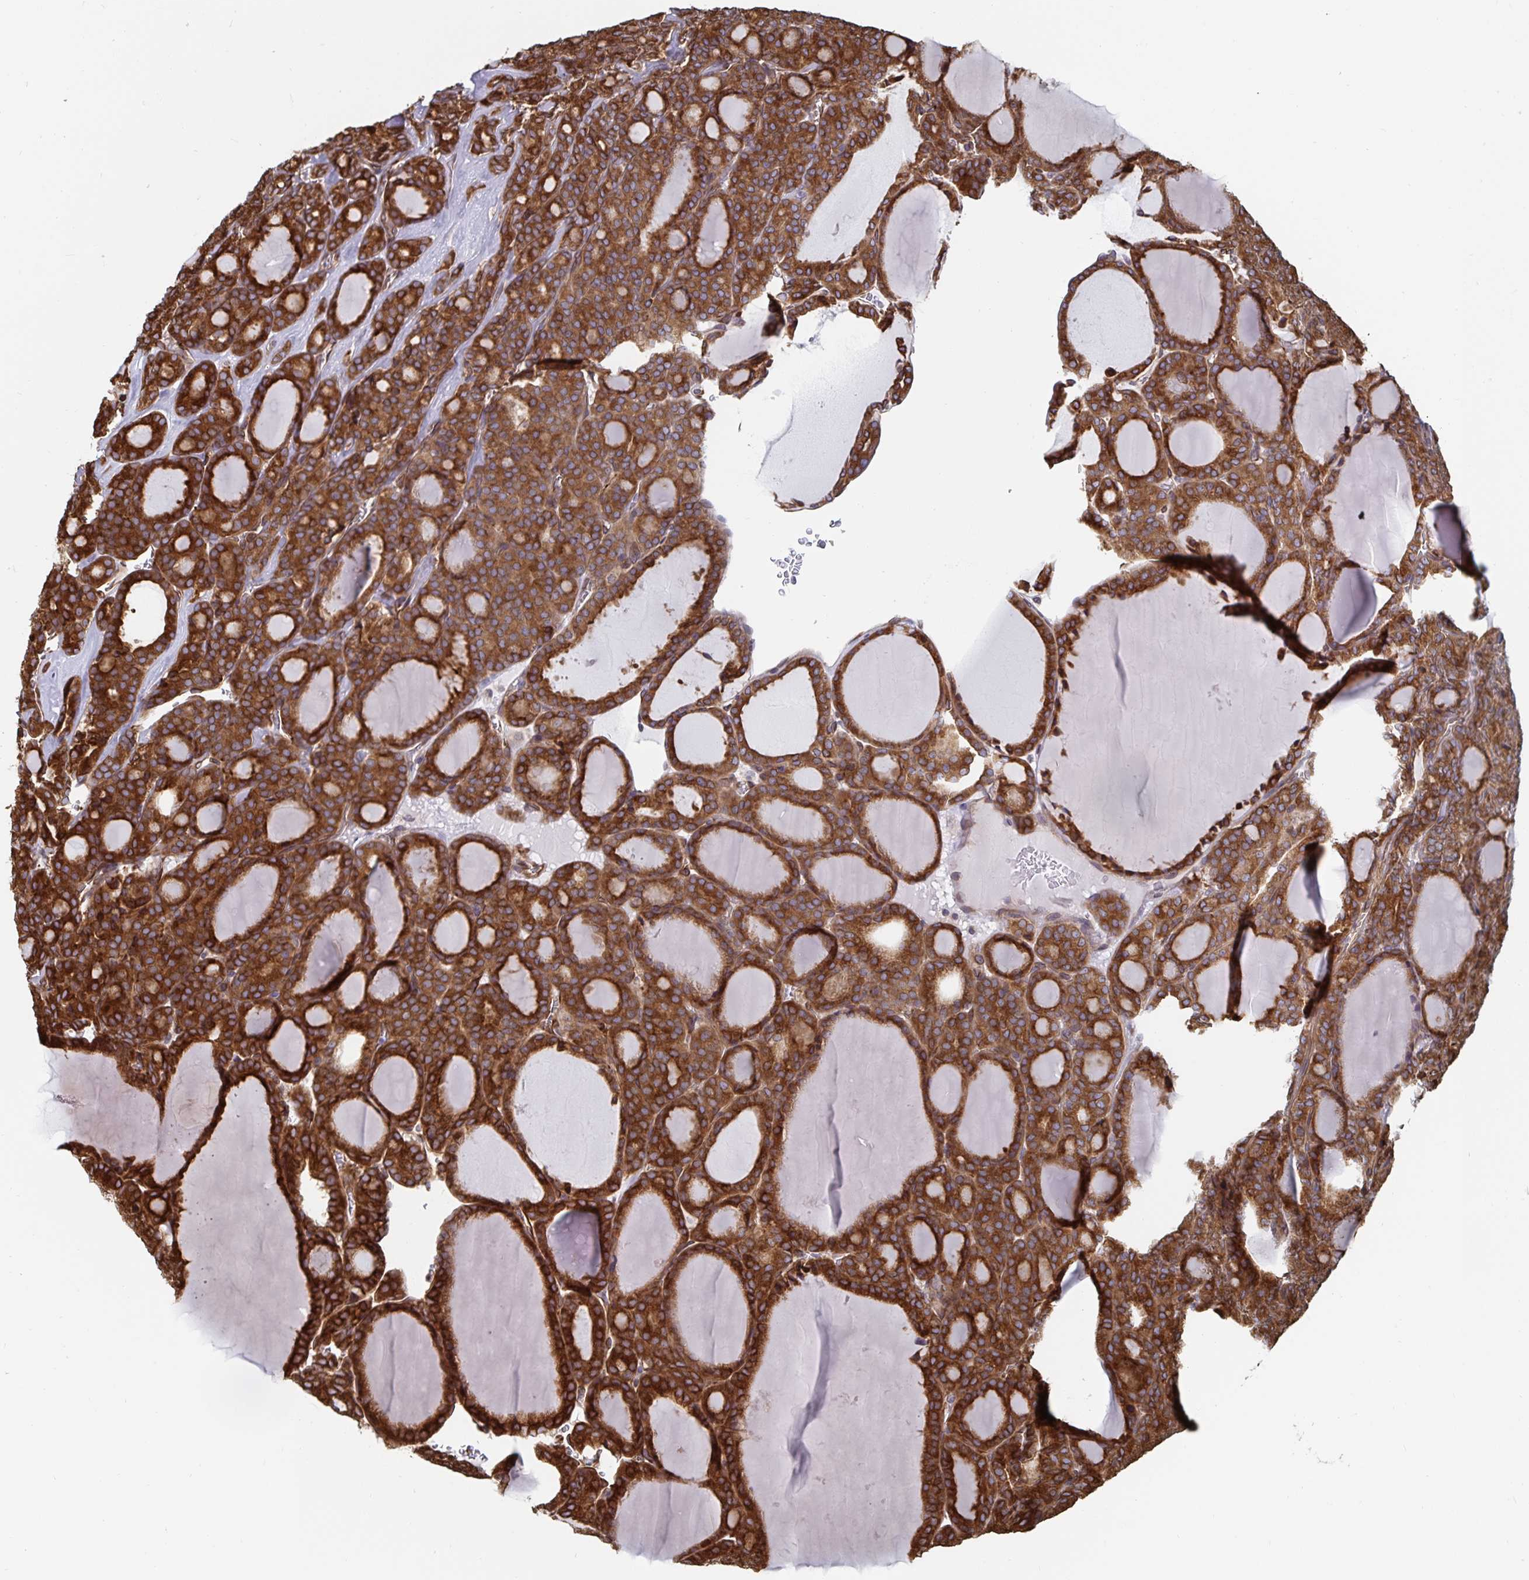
{"staining": {"intensity": "strong", "quantity": ">75%", "location": "cytoplasmic/membranous"}, "tissue": "thyroid cancer", "cell_type": "Tumor cells", "image_type": "cancer", "snomed": [{"axis": "morphology", "description": "Follicular adenoma carcinoma, NOS"}, {"axis": "topography", "description": "Thyroid gland"}], "caption": "This micrograph reveals thyroid cancer (follicular adenoma carcinoma) stained with immunohistochemistry (IHC) to label a protein in brown. The cytoplasmic/membranous of tumor cells show strong positivity for the protein. Nuclei are counter-stained blue.", "gene": "BCAP29", "patient": {"sex": "male", "age": 74}}